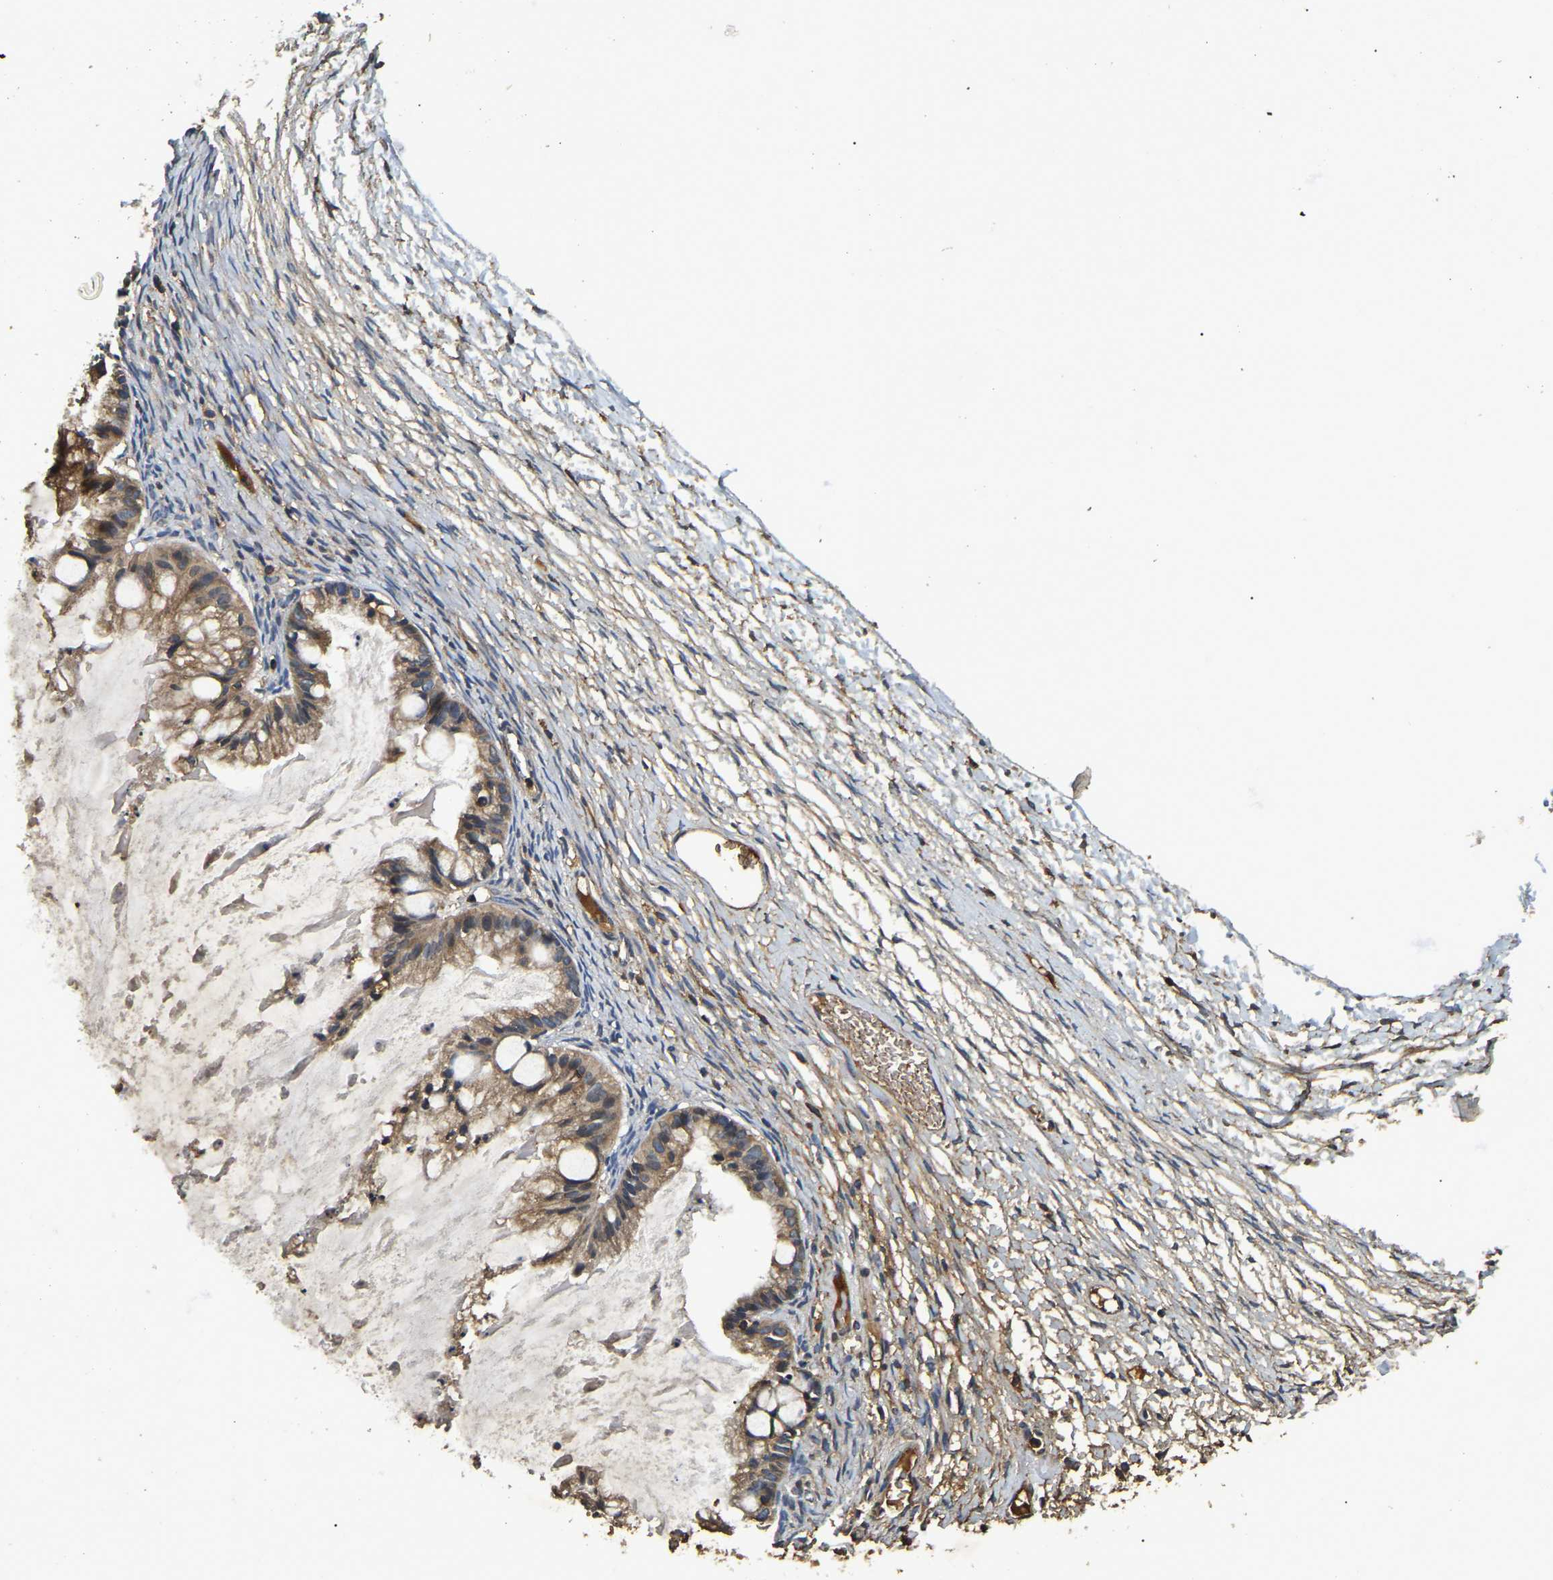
{"staining": {"intensity": "weak", "quantity": ">75%", "location": "cytoplasmic/membranous"}, "tissue": "ovarian cancer", "cell_type": "Tumor cells", "image_type": "cancer", "snomed": [{"axis": "morphology", "description": "Cystadenocarcinoma, mucinous, NOS"}, {"axis": "topography", "description": "Ovary"}], "caption": "The micrograph reveals staining of ovarian cancer (mucinous cystadenocarcinoma), revealing weak cytoplasmic/membranous protein staining (brown color) within tumor cells. The staining is performed using DAB (3,3'-diaminobenzidine) brown chromogen to label protein expression. The nuclei are counter-stained blue using hematoxylin.", "gene": "SMPD2", "patient": {"sex": "female", "age": 57}}